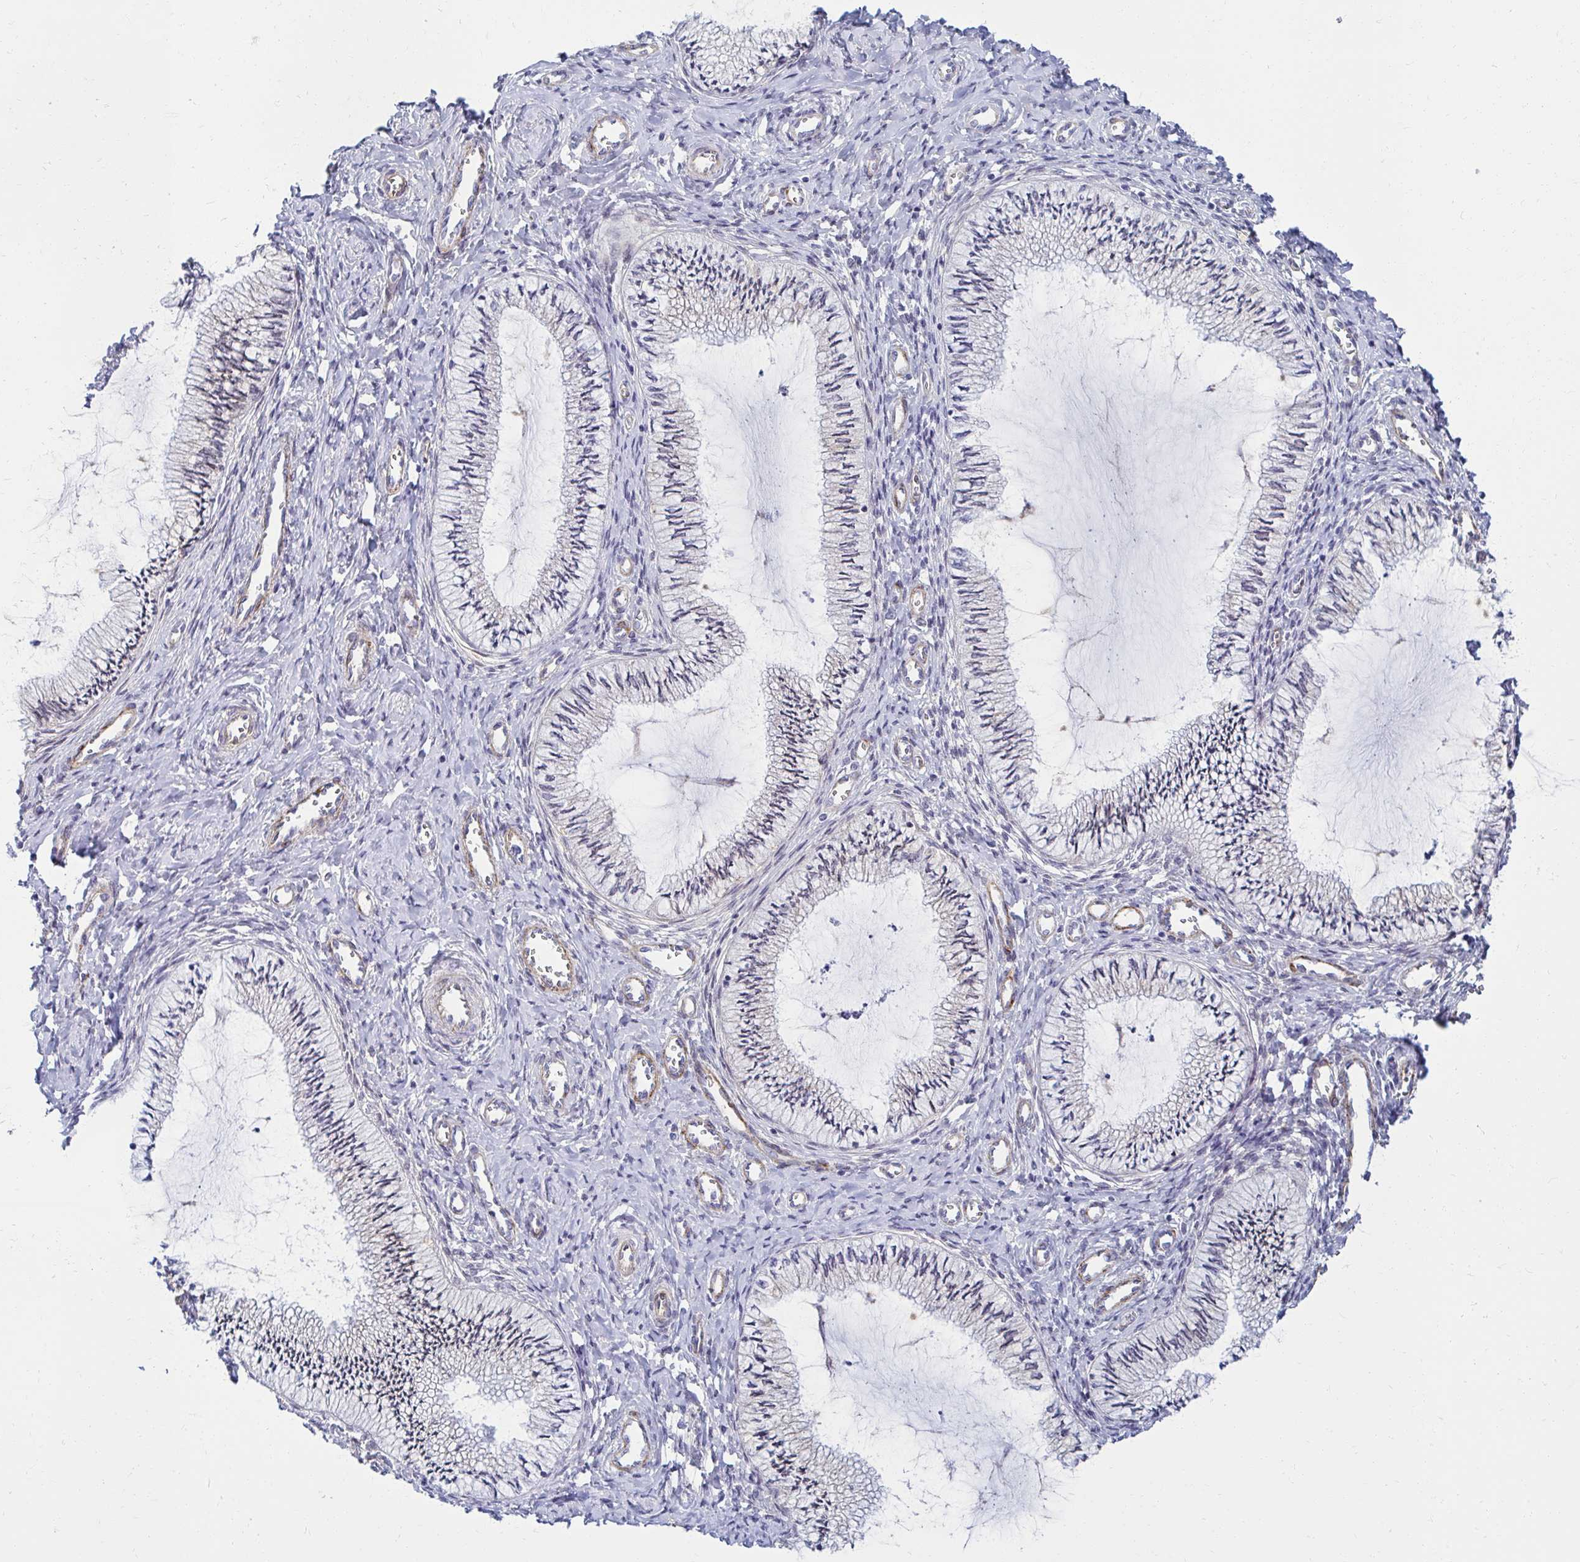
{"staining": {"intensity": "negative", "quantity": "none", "location": "none"}, "tissue": "cervix", "cell_type": "Glandular cells", "image_type": "normal", "snomed": [{"axis": "morphology", "description": "Normal tissue, NOS"}, {"axis": "topography", "description": "Cervix"}], "caption": "A high-resolution histopathology image shows immunohistochemistry staining of normal cervix, which exhibits no significant staining in glandular cells.", "gene": "ANKRD62", "patient": {"sex": "female", "age": 24}}